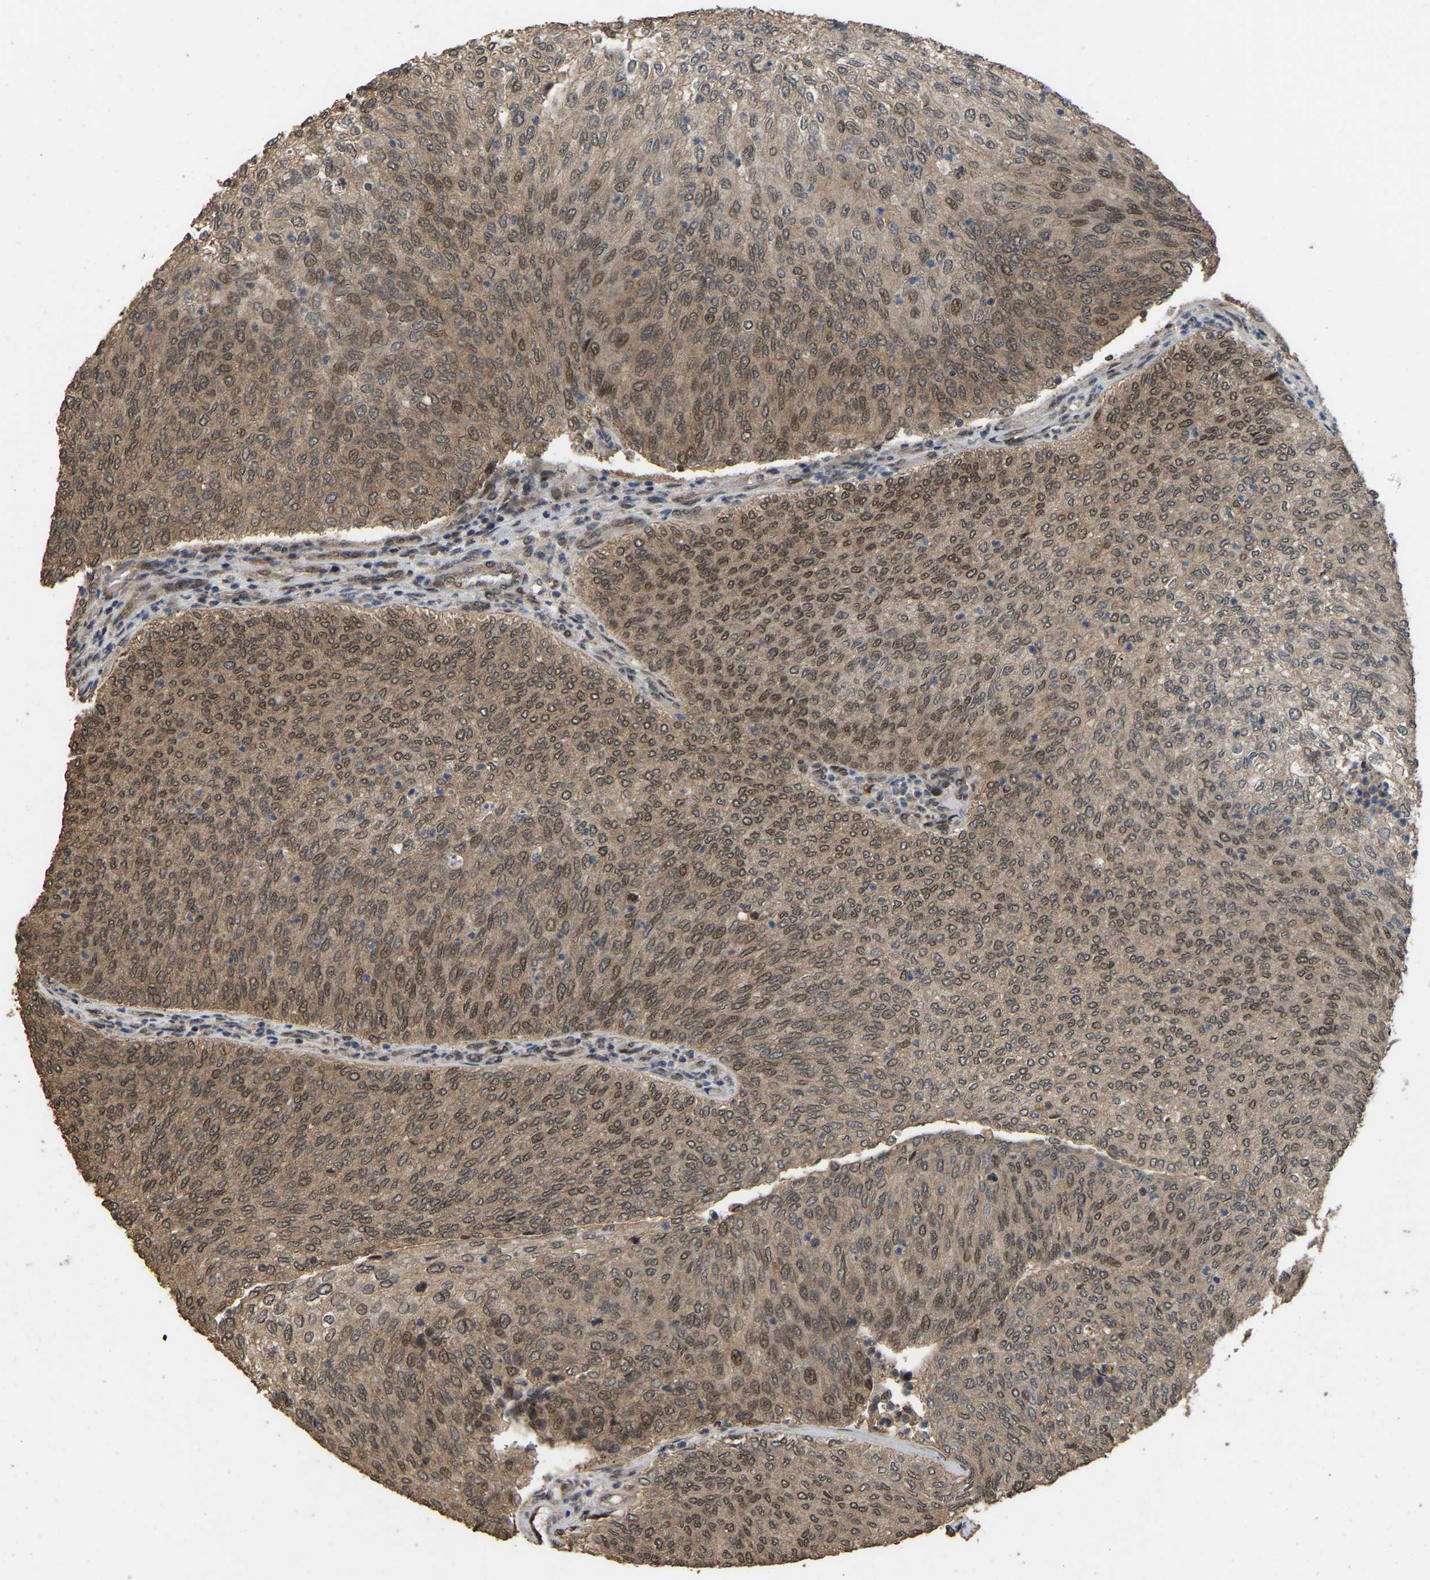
{"staining": {"intensity": "moderate", "quantity": ">75%", "location": "cytoplasmic/membranous"}, "tissue": "urothelial cancer", "cell_type": "Tumor cells", "image_type": "cancer", "snomed": [{"axis": "morphology", "description": "Urothelial carcinoma, Low grade"}, {"axis": "topography", "description": "Urinary bladder"}], "caption": "Moderate cytoplasmic/membranous staining is appreciated in about >75% of tumor cells in urothelial carcinoma (low-grade).", "gene": "ARHGAP23", "patient": {"sex": "female", "age": 79}}